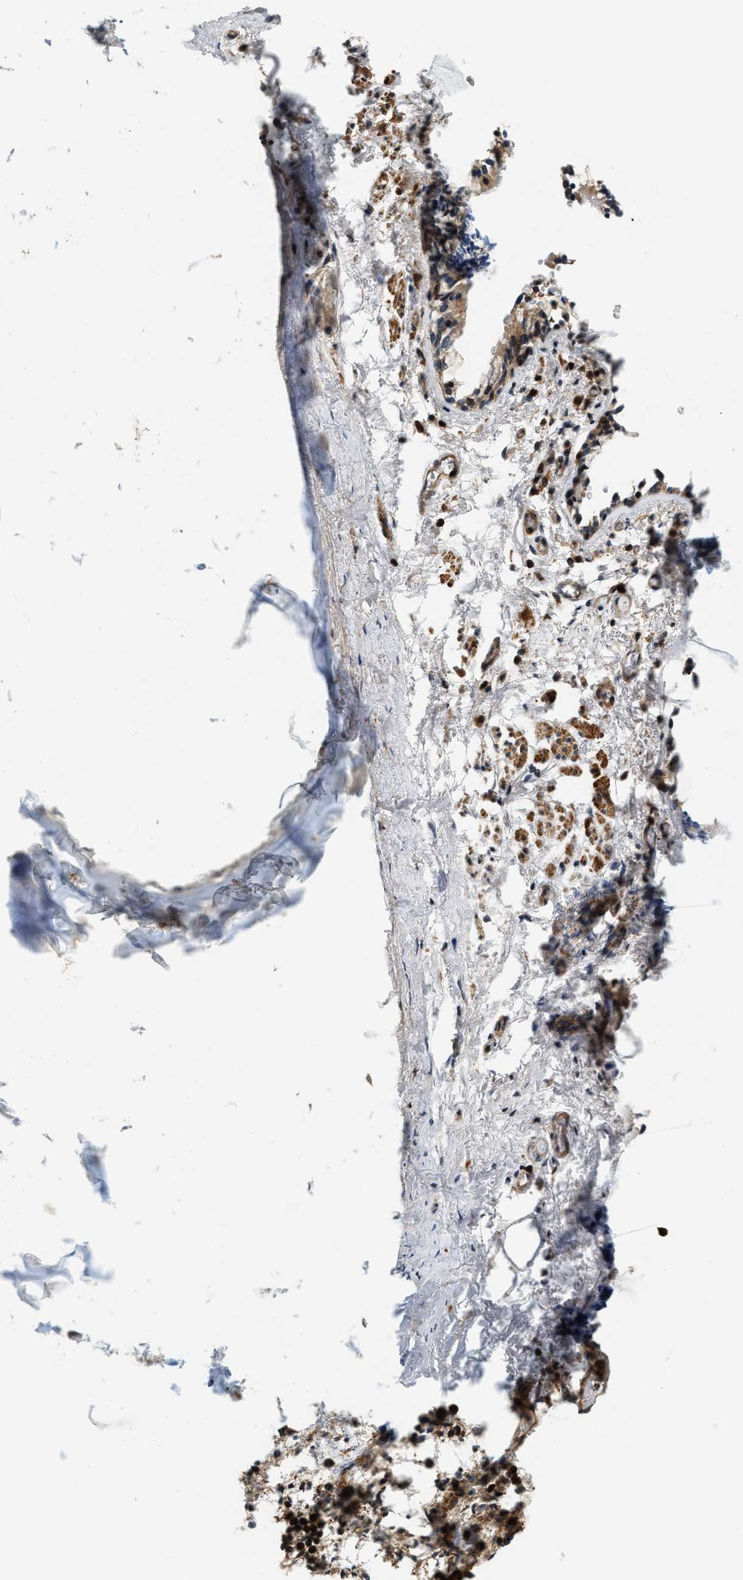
{"staining": {"intensity": "moderate", "quantity": ">75%", "location": "cytoplasmic/membranous"}, "tissue": "adipose tissue", "cell_type": "Adipocytes", "image_type": "normal", "snomed": [{"axis": "morphology", "description": "Normal tissue, NOS"}, {"axis": "topography", "description": "Cartilage tissue"}, {"axis": "topography", "description": "Lung"}], "caption": "Human adipose tissue stained with a brown dye shows moderate cytoplasmic/membranous positive expression in approximately >75% of adipocytes.", "gene": "SAMD9", "patient": {"sex": "female", "age": 77}}